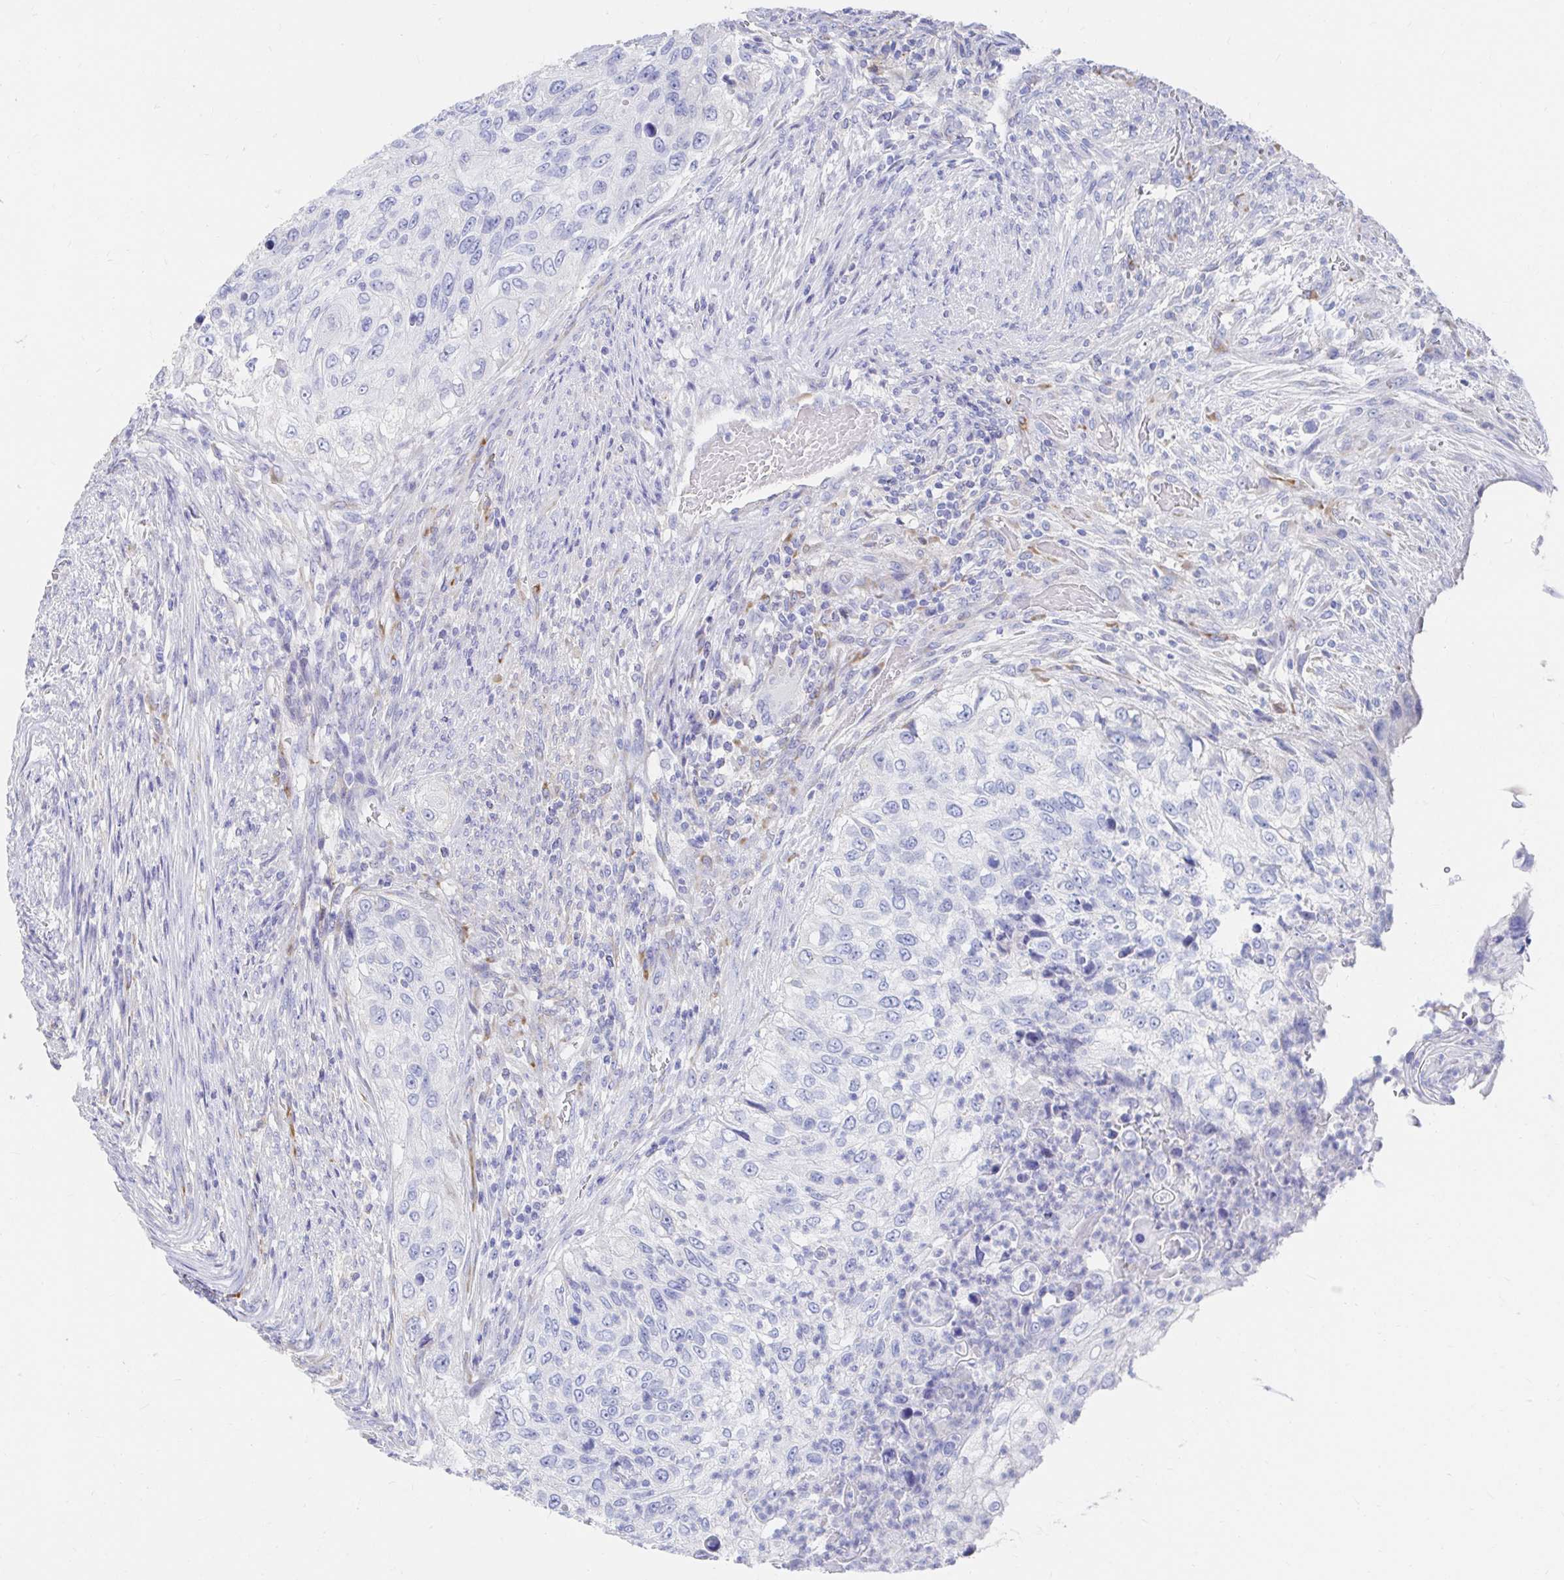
{"staining": {"intensity": "negative", "quantity": "none", "location": "none"}, "tissue": "urothelial cancer", "cell_type": "Tumor cells", "image_type": "cancer", "snomed": [{"axis": "morphology", "description": "Urothelial carcinoma, High grade"}, {"axis": "topography", "description": "Urinary bladder"}], "caption": "High magnification brightfield microscopy of urothelial carcinoma (high-grade) stained with DAB (3,3'-diaminobenzidine) (brown) and counterstained with hematoxylin (blue): tumor cells show no significant positivity. (DAB immunohistochemistry, high magnification).", "gene": "LAMC3", "patient": {"sex": "female", "age": 60}}